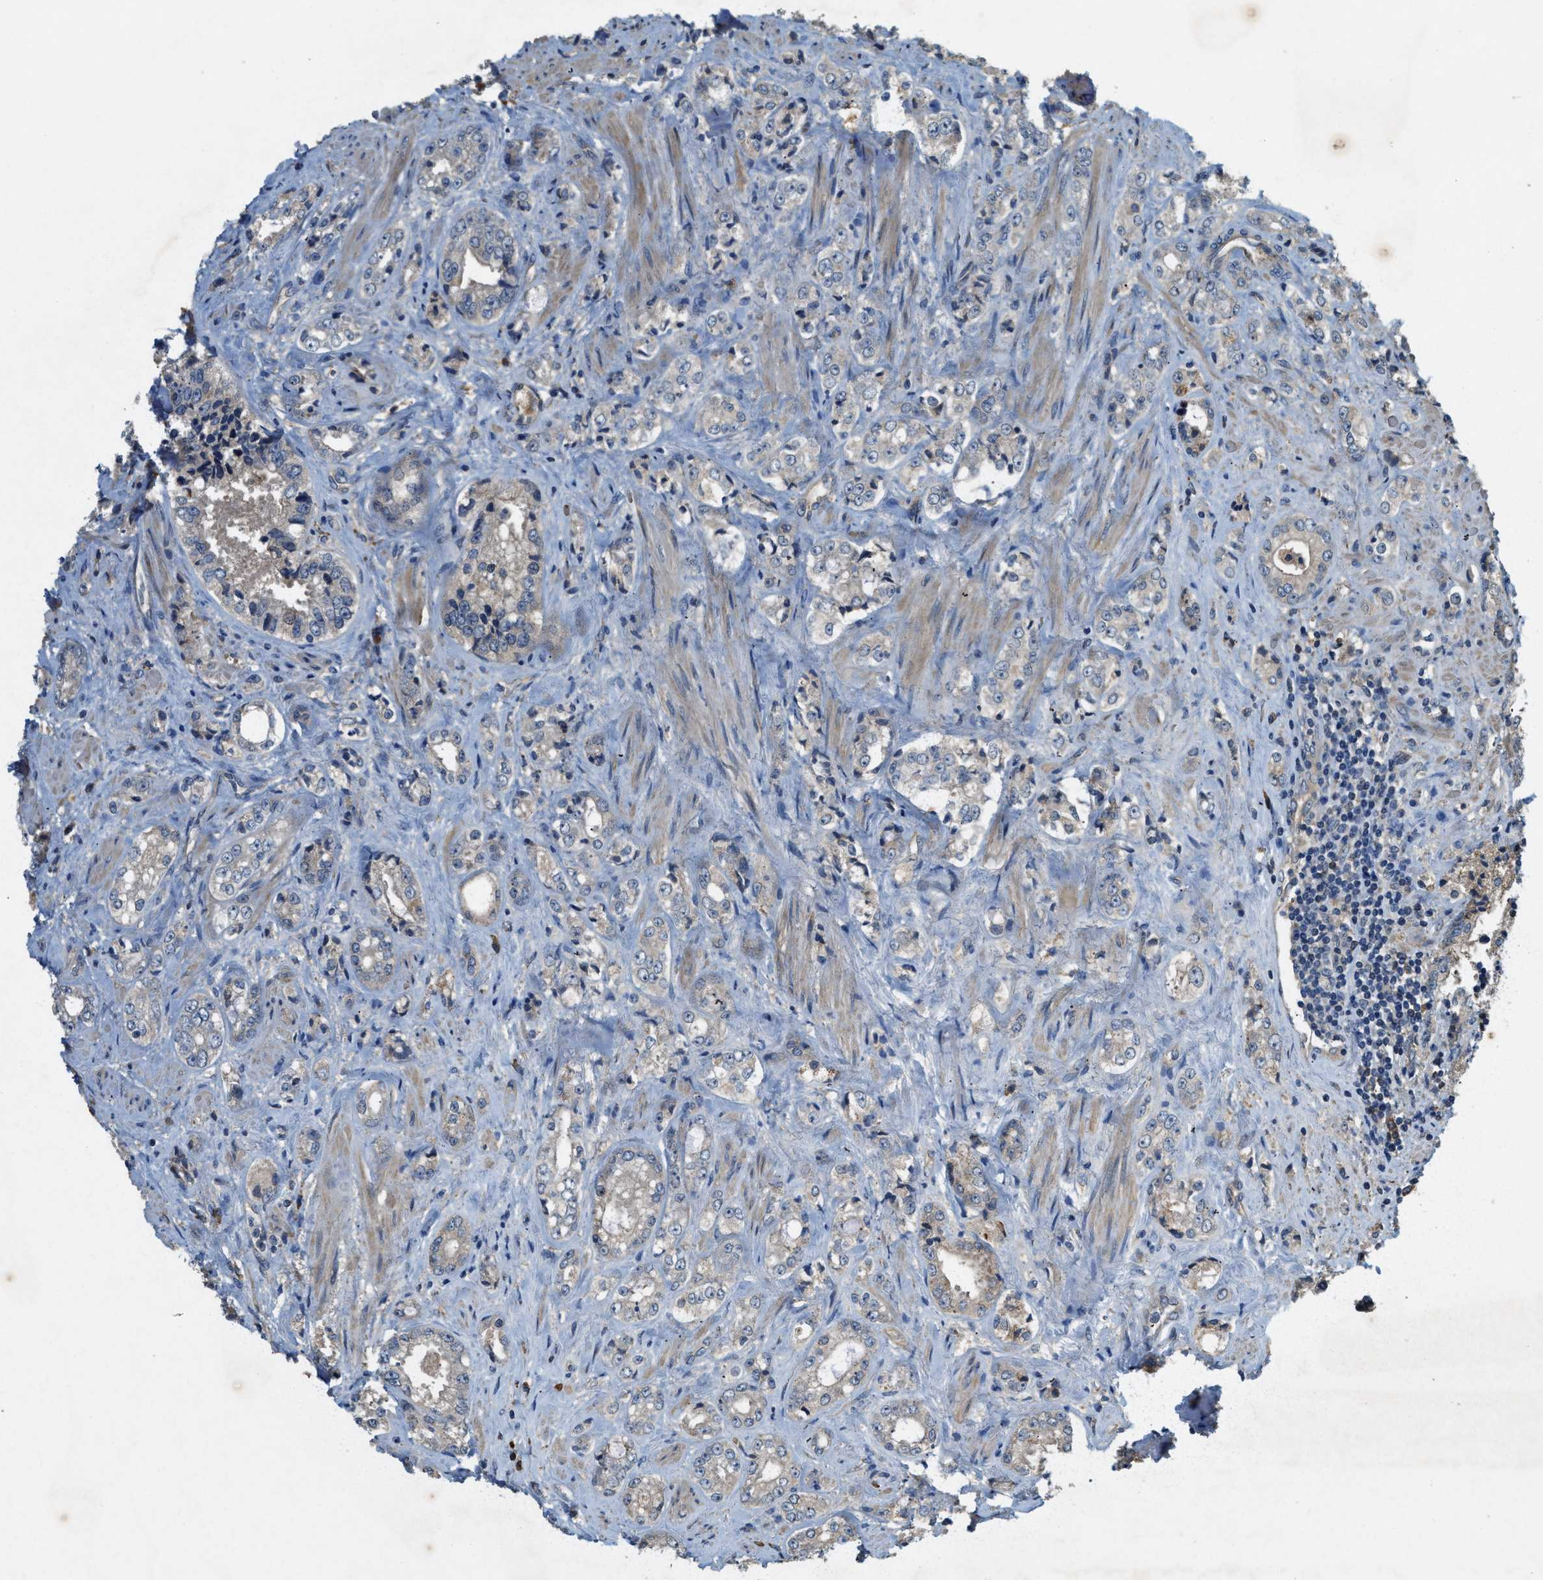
{"staining": {"intensity": "weak", "quantity": "25%-75%", "location": "cytoplasmic/membranous"}, "tissue": "prostate cancer", "cell_type": "Tumor cells", "image_type": "cancer", "snomed": [{"axis": "morphology", "description": "Adenocarcinoma, High grade"}, {"axis": "topography", "description": "Prostate"}], "caption": "Immunohistochemical staining of adenocarcinoma (high-grade) (prostate) displays weak cytoplasmic/membranous protein expression in about 25%-75% of tumor cells. (DAB IHC with brightfield microscopy, high magnification).", "gene": "CFLAR", "patient": {"sex": "male", "age": 61}}